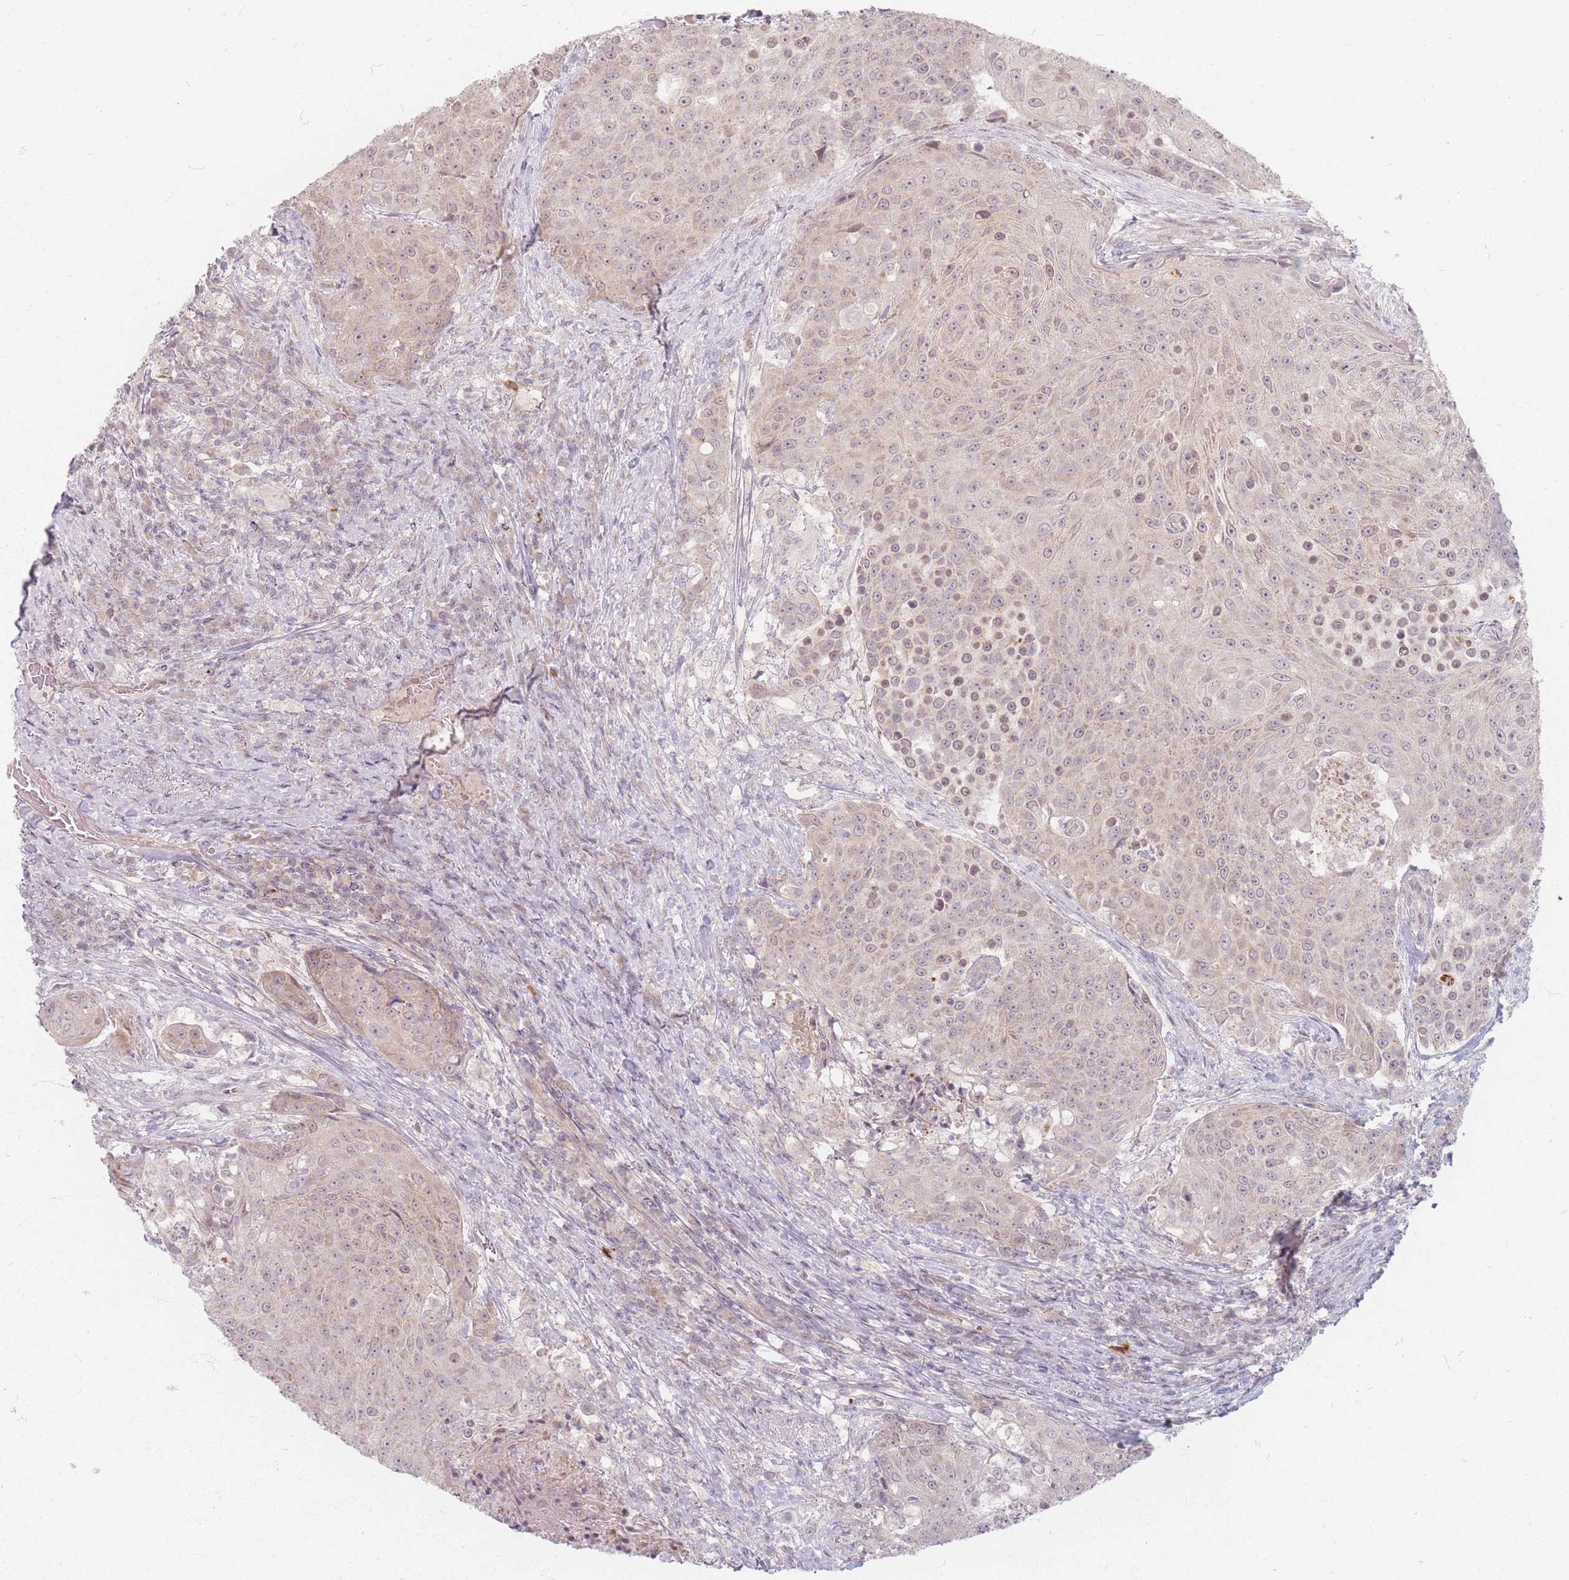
{"staining": {"intensity": "weak", "quantity": "25%-75%", "location": "cytoplasmic/membranous,nuclear"}, "tissue": "urothelial cancer", "cell_type": "Tumor cells", "image_type": "cancer", "snomed": [{"axis": "morphology", "description": "Urothelial carcinoma, High grade"}, {"axis": "topography", "description": "Urinary bladder"}], "caption": "Protein staining by immunohistochemistry shows weak cytoplasmic/membranous and nuclear positivity in about 25%-75% of tumor cells in urothelial cancer.", "gene": "GABRA6", "patient": {"sex": "female", "age": 63}}